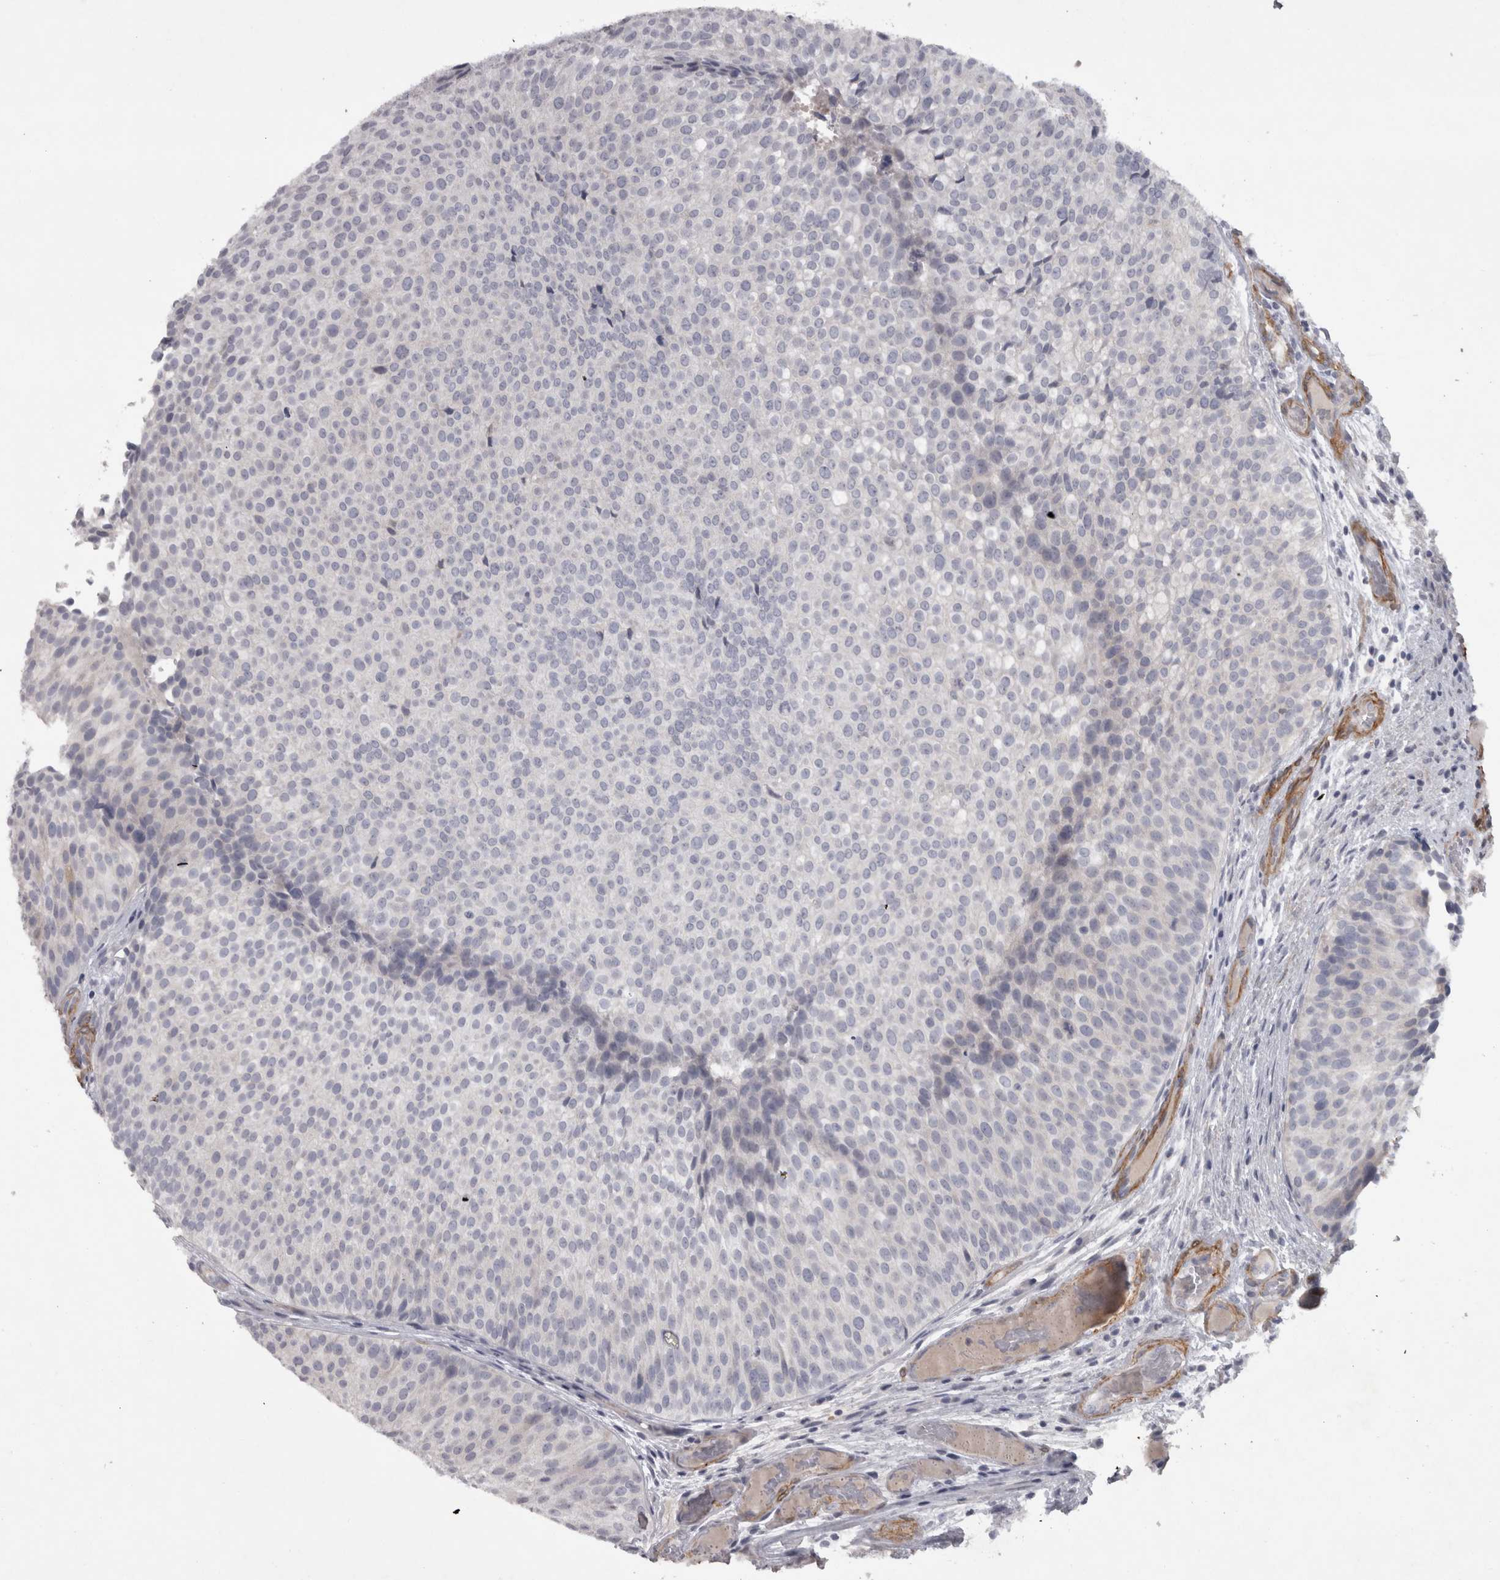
{"staining": {"intensity": "negative", "quantity": "none", "location": "none"}, "tissue": "urothelial cancer", "cell_type": "Tumor cells", "image_type": "cancer", "snomed": [{"axis": "morphology", "description": "Urothelial carcinoma, Low grade"}, {"axis": "topography", "description": "Urinary bladder"}], "caption": "High power microscopy micrograph of an immunohistochemistry image of urothelial cancer, revealing no significant staining in tumor cells.", "gene": "PPP1R12B", "patient": {"sex": "male", "age": 86}}